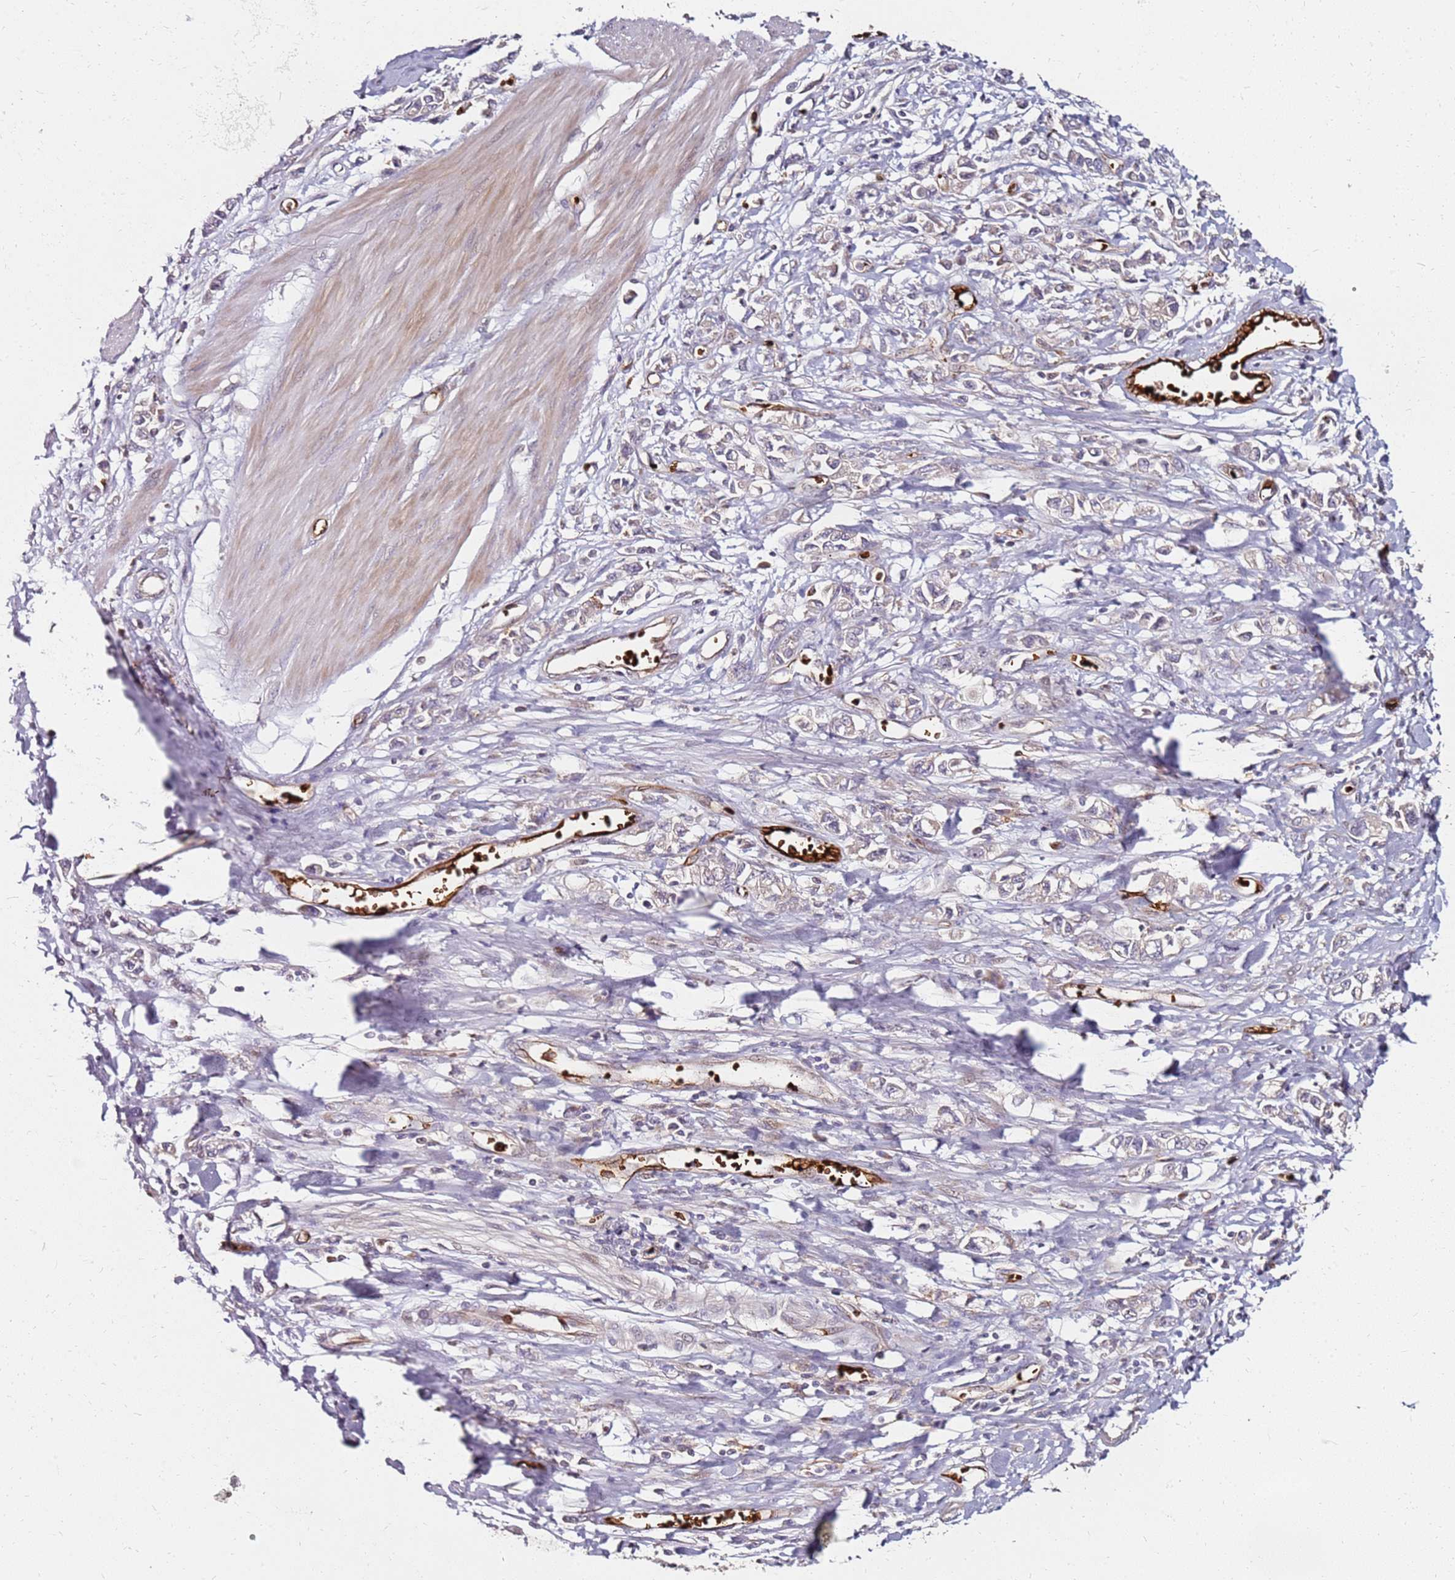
{"staining": {"intensity": "negative", "quantity": "none", "location": "none"}, "tissue": "stomach cancer", "cell_type": "Tumor cells", "image_type": "cancer", "snomed": [{"axis": "morphology", "description": "Adenocarcinoma, NOS"}, {"axis": "topography", "description": "Stomach"}], "caption": "DAB (3,3'-diaminobenzidine) immunohistochemical staining of human stomach cancer displays no significant expression in tumor cells.", "gene": "RNF11", "patient": {"sex": "female", "age": 76}}